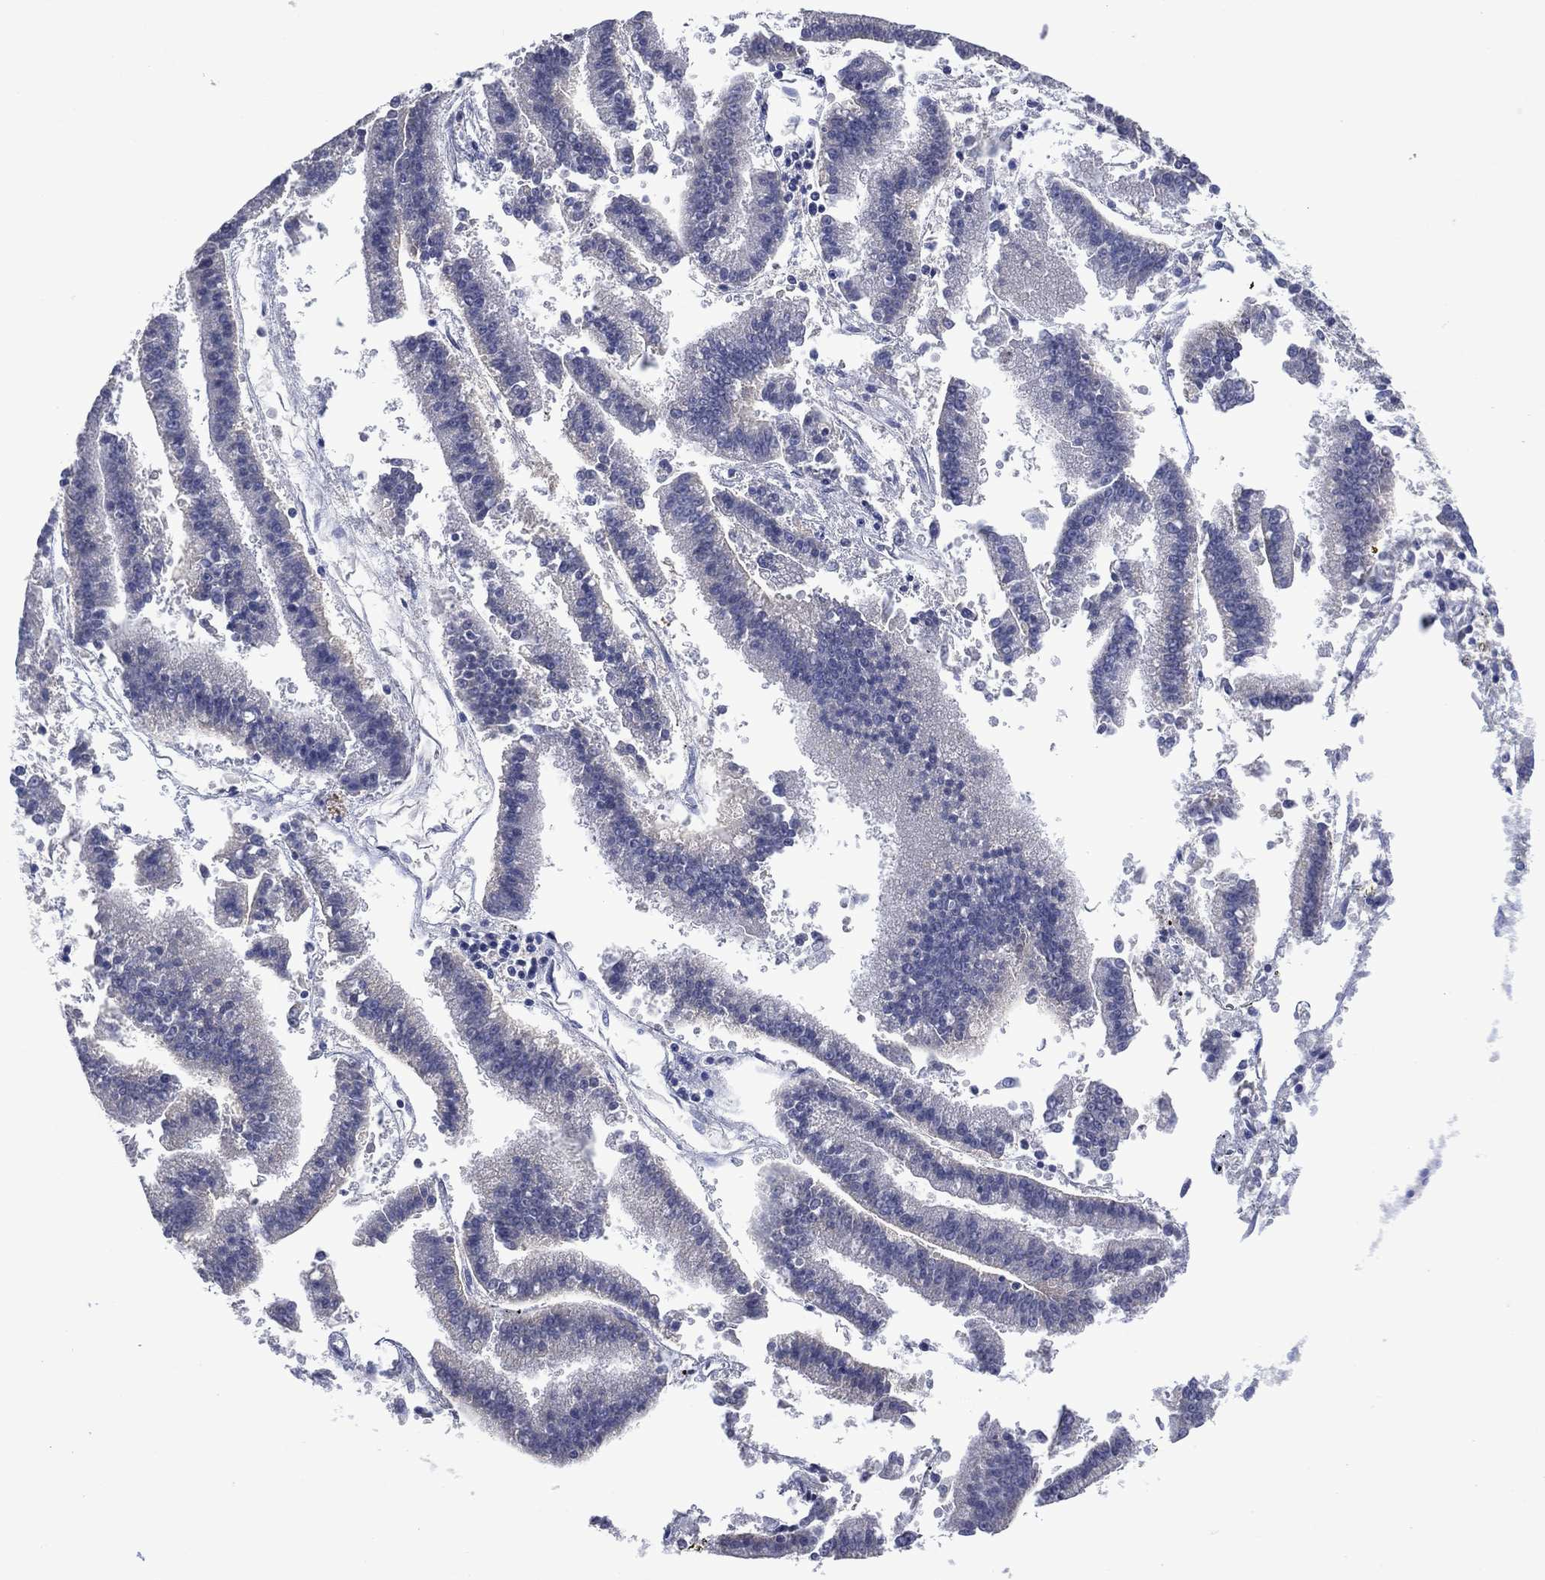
{"staining": {"intensity": "negative", "quantity": "none", "location": "none"}, "tissue": "endometrial cancer", "cell_type": "Tumor cells", "image_type": "cancer", "snomed": [{"axis": "morphology", "description": "Adenocarcinoma, NOS"}, {"axis": "topography", "description": "Endometrium"}], "caption": "Photomicrograph shows no protein staining in tumor cells of adenocarcinoma (endometrial) tissue.", "gene": "ASB10", "patient": {"sex": "female", "age": 66}}